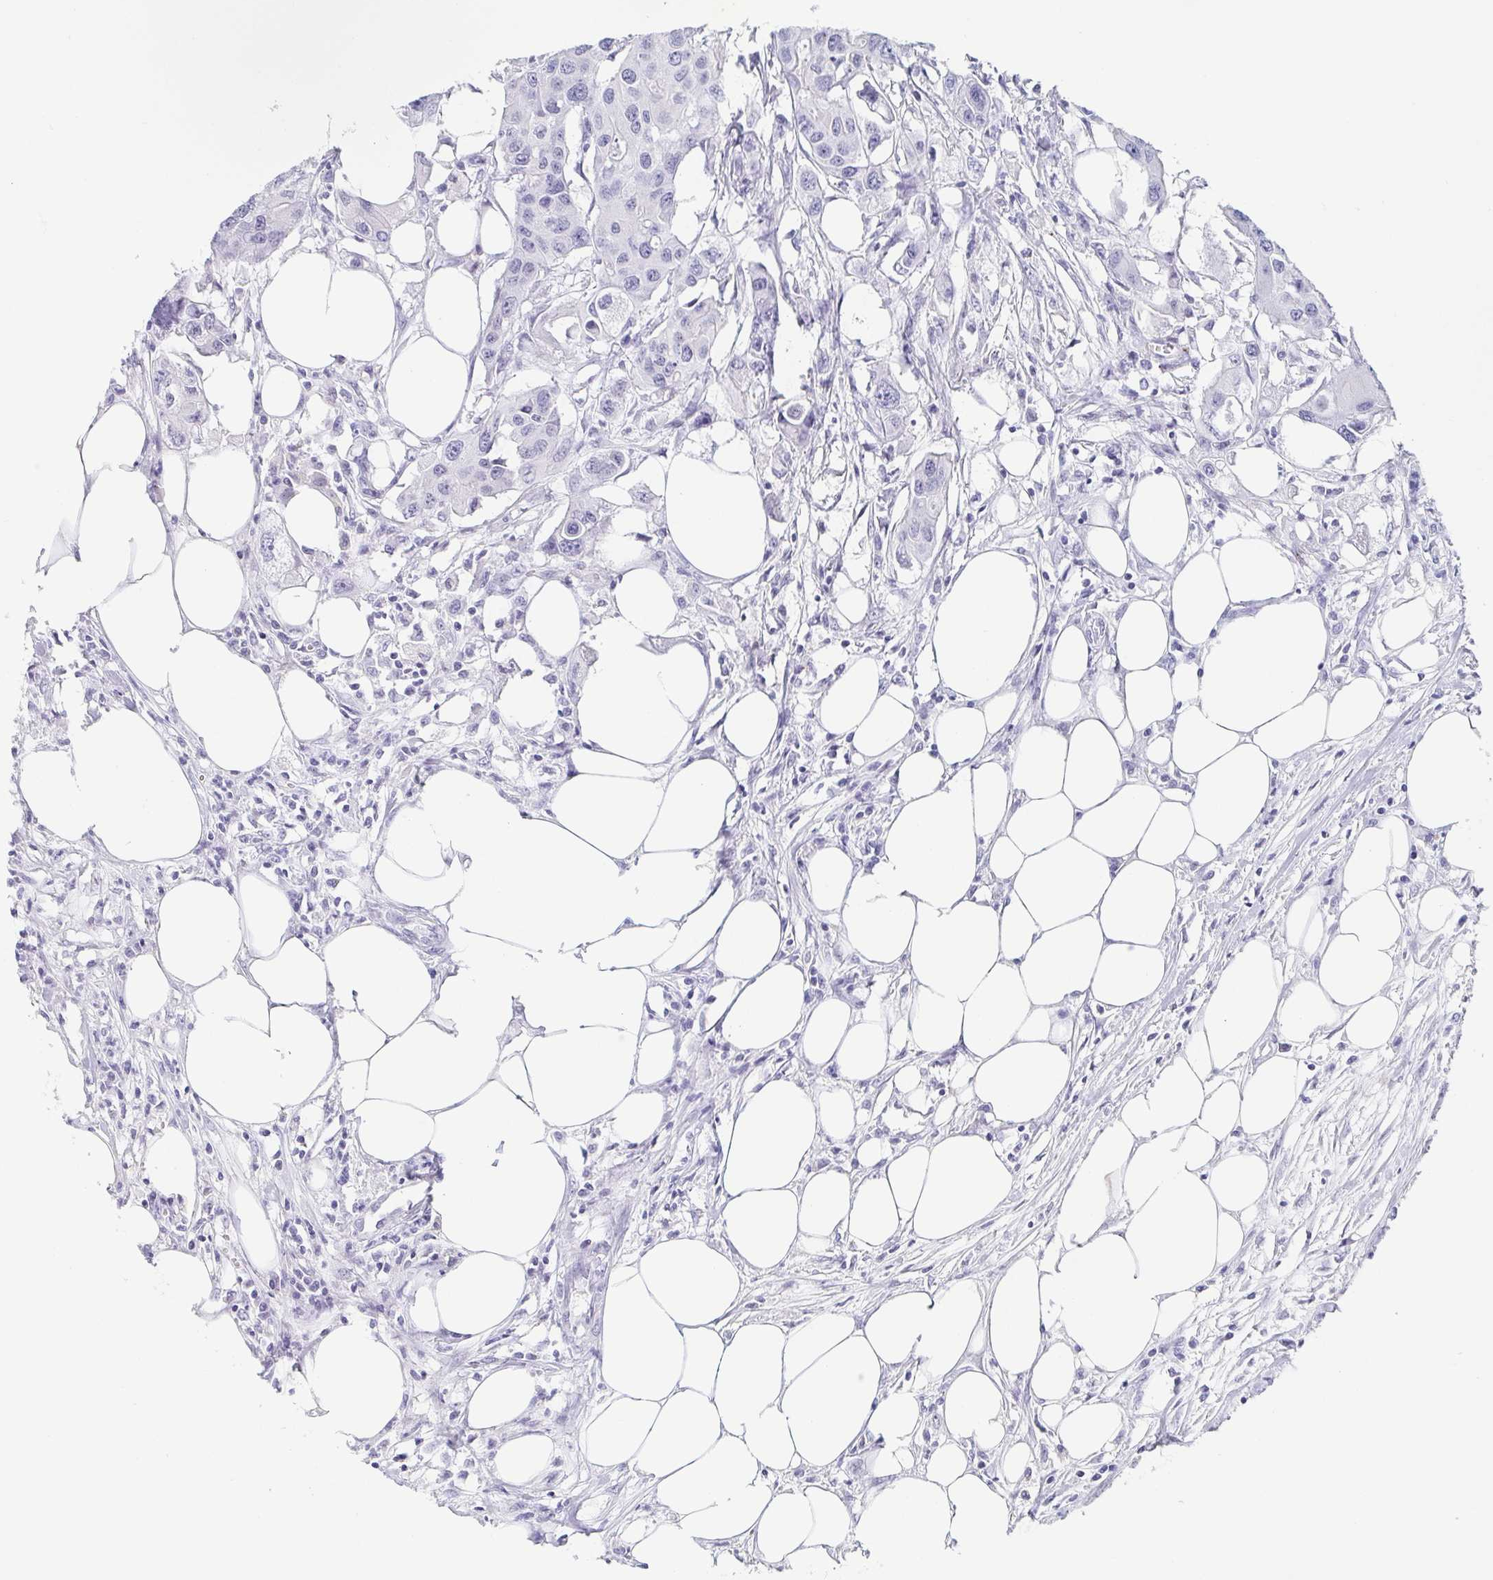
{"staining": {"intensity": "negative", "quantity": "none", "location": "none"}, "tissue": "colorectal cancer", "cell_type": "Tumor cells", "image_type": "cancer", "snomed": [{"axis": "morphology", "description": "Adenocarcinoma, NOS"}, {"axis": "topography", "description": "Colon"}], "caption": "Immunohistochemical staining of adenocarcinoma (colorectal) shows no significant expression in tumor cells.", "gene": "REG4", "patient": {"sex": "male", "age": 77}}